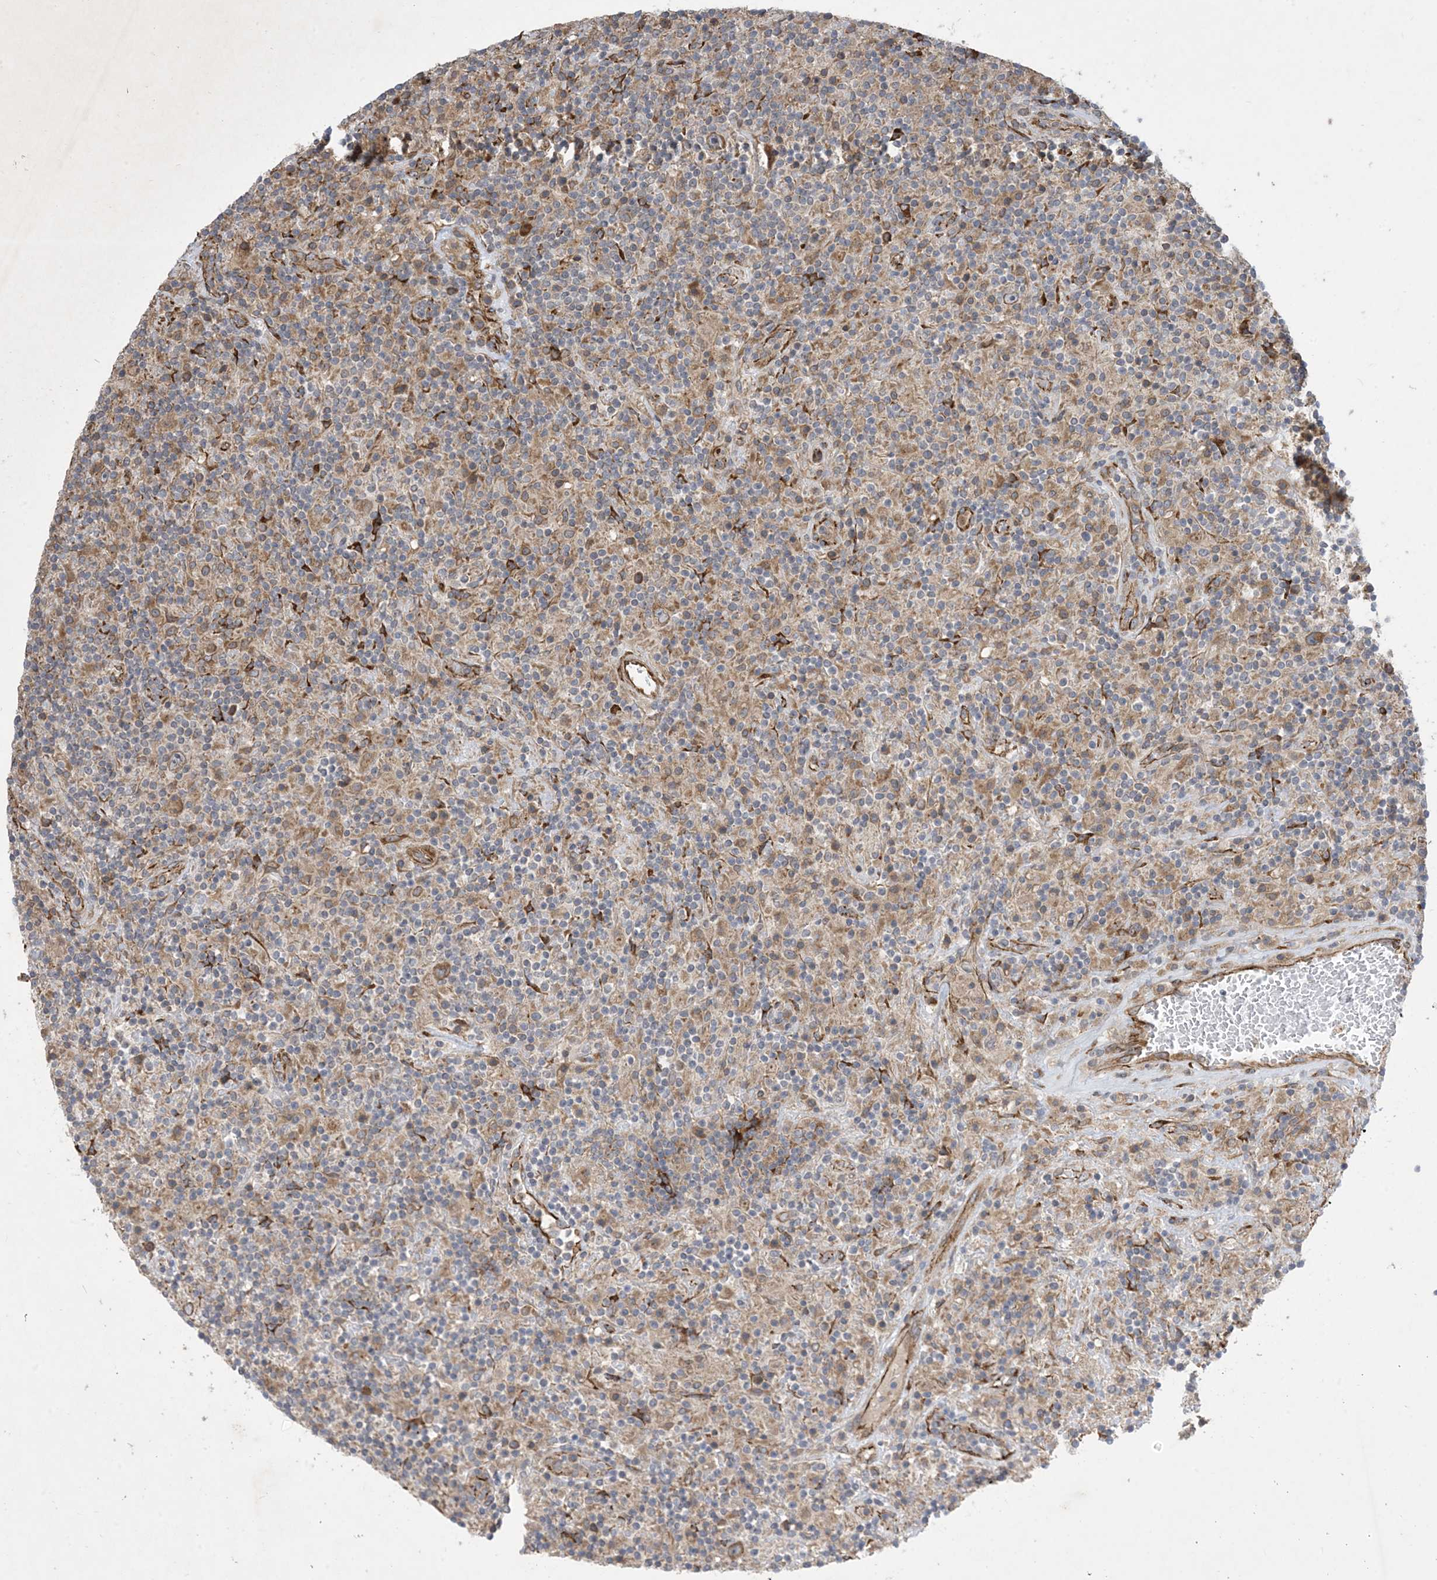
{"staining": {"intensity": "weak", "quantity": "25%-75%", "location": "cytoplasmic/membranous"}, "tissue": "lymphoma", "cell_type": "Tumor cells", "image_type": "cancer", "snomed": [{"axis": "morphology", "description": "Hodgkin's disease, NOS"}, {"axis": "topography", "description": "Lymph node"}], "caption": "IHC of Hodgkin's disease exhibits low levels of weak cytoplasmic/membranous staining in approximately 25%-75% of tumor cells.", "gene": "OTOP1", "patient": {"sex": "male", "age": 70}}